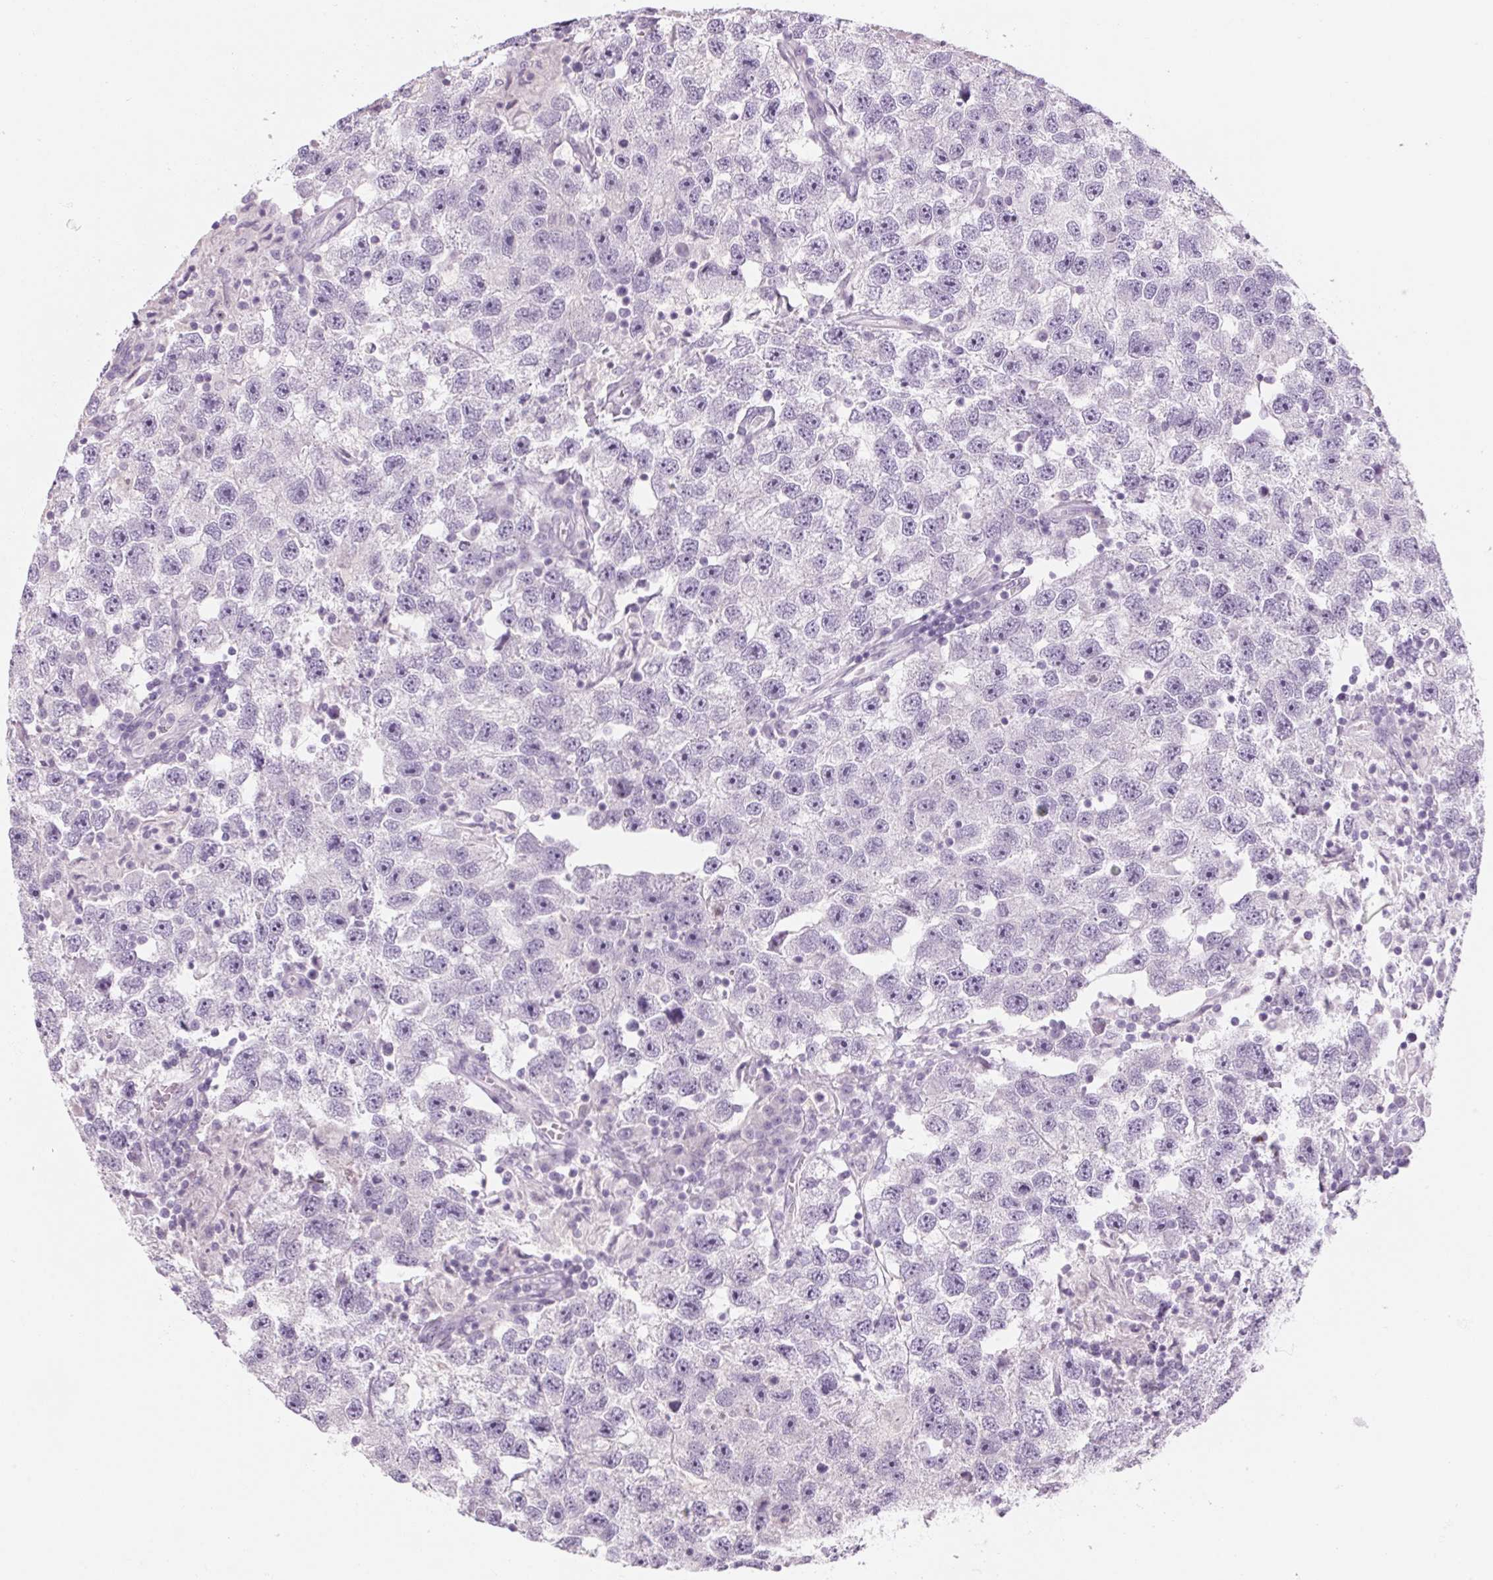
{"staining": {"intensity": "negative", "quantity": "none", "location": "none"}, "tissue": "testis cancer", "cell_type": "Tumor cells", "image_type": "cancer", "snomed": [{"axis": "morphology", "description": "Seminoma, NOS"}, {"axis": "topography", "description": "Testis"}], "caption": "This is an immunohistochemistry (IHC) image of testis cancer (seminoma). There is no staining in tumor cells.", "gene": "RPTN", "patient": {"sex": "male", "age": 26}}